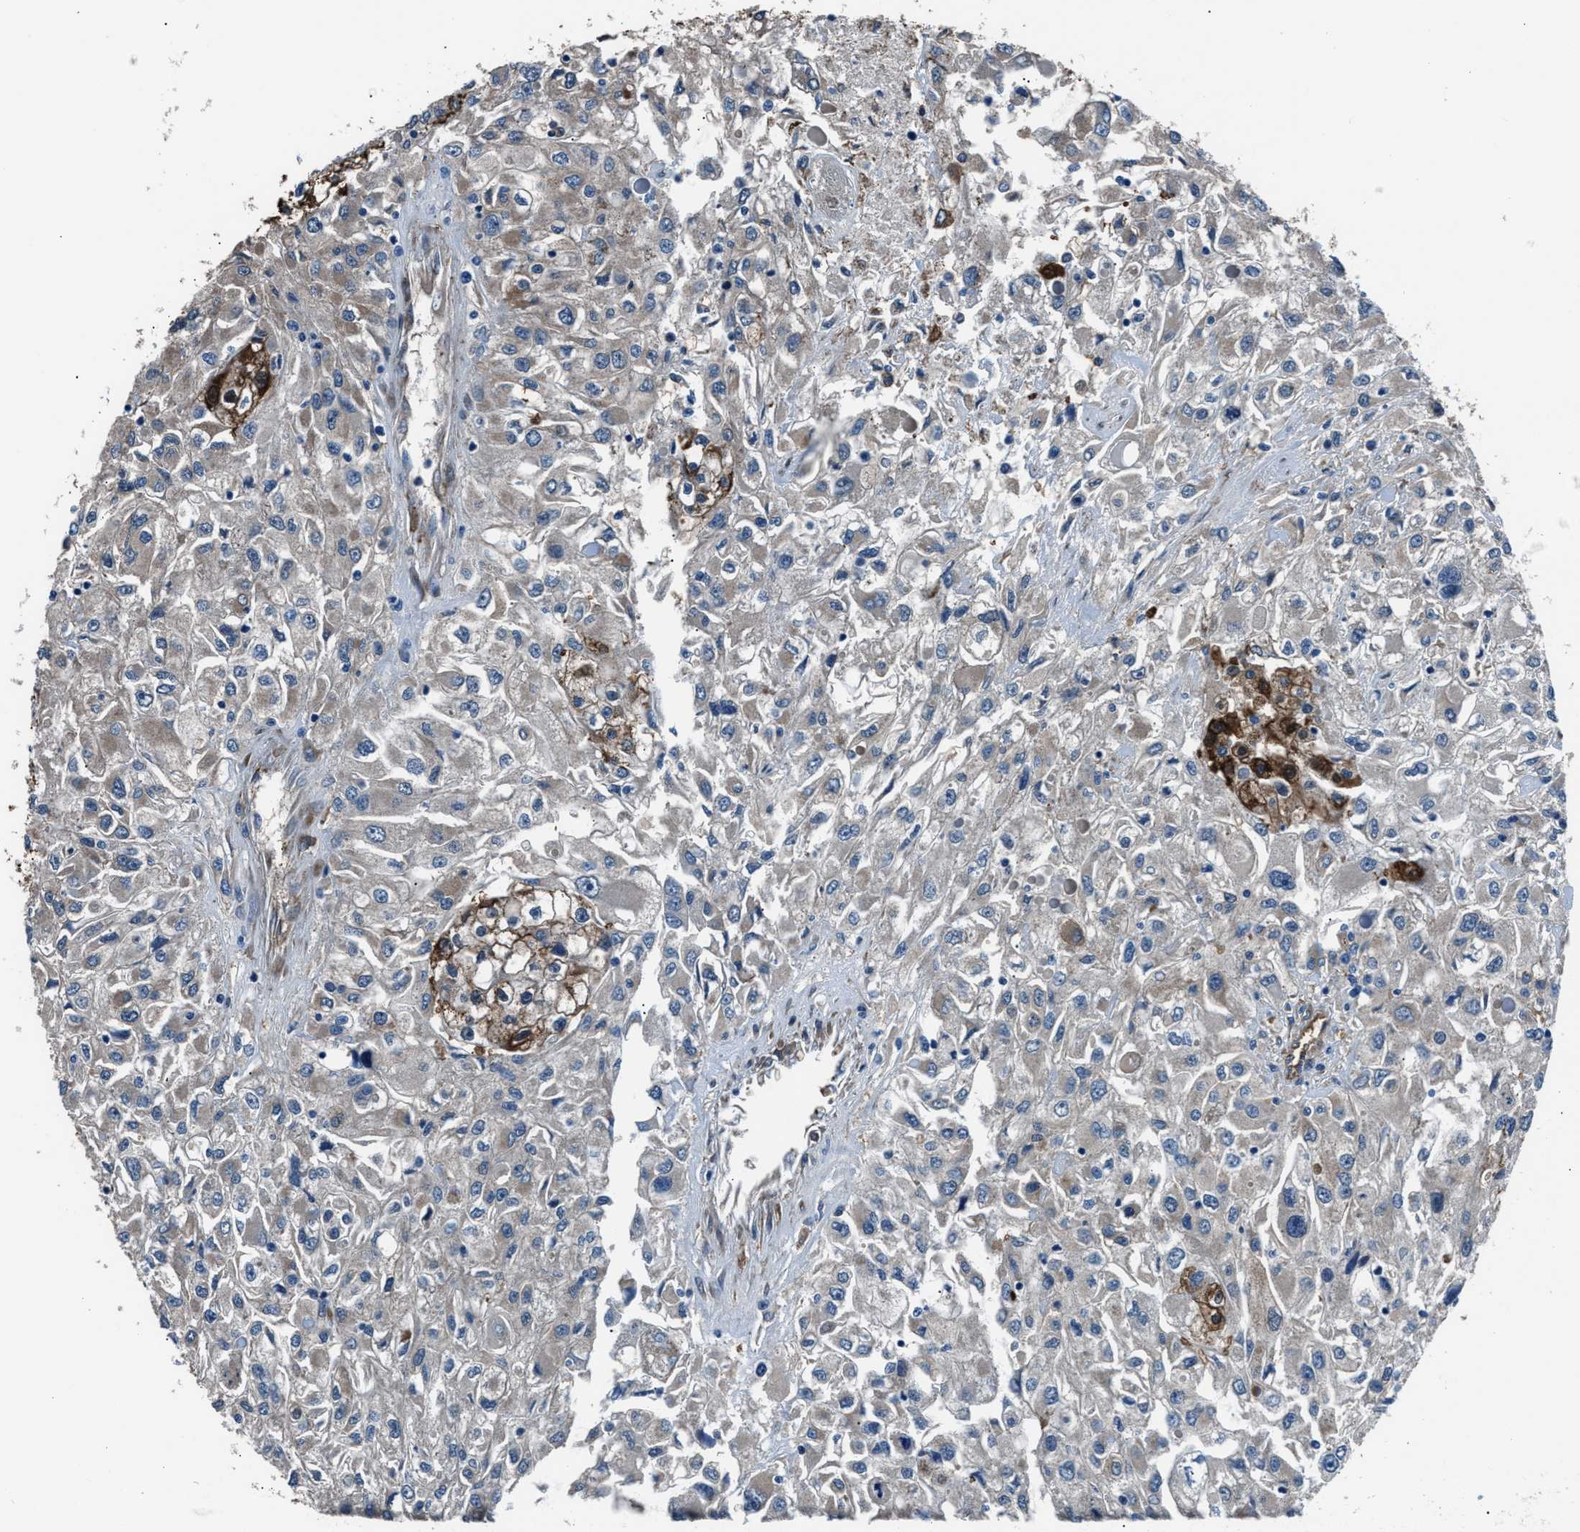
{"staining": {"intensity": "moderate", "quantity": "<25%", "location": "cytoplasmic/membranous"}, "tissue": "renal cancer", "cell_type": "Tumor cells", "image_type": "cancer", "snomed": [{"axis": "morphology", "description": "Adenocarcinoma, NOS"}, {"axis": "topography", "description": "Kidney"}], "caption": "A low amount of moderate cytoplasmic/membranous positivity is seen in about <25% of tumor cells in renal cancer (adenocarcinoma) tissue. The protein is shown in brown color, while the nuclei are stained blue.", "gene": "PRTFDC1", "patient": {"sex": "female", "age": 52}}